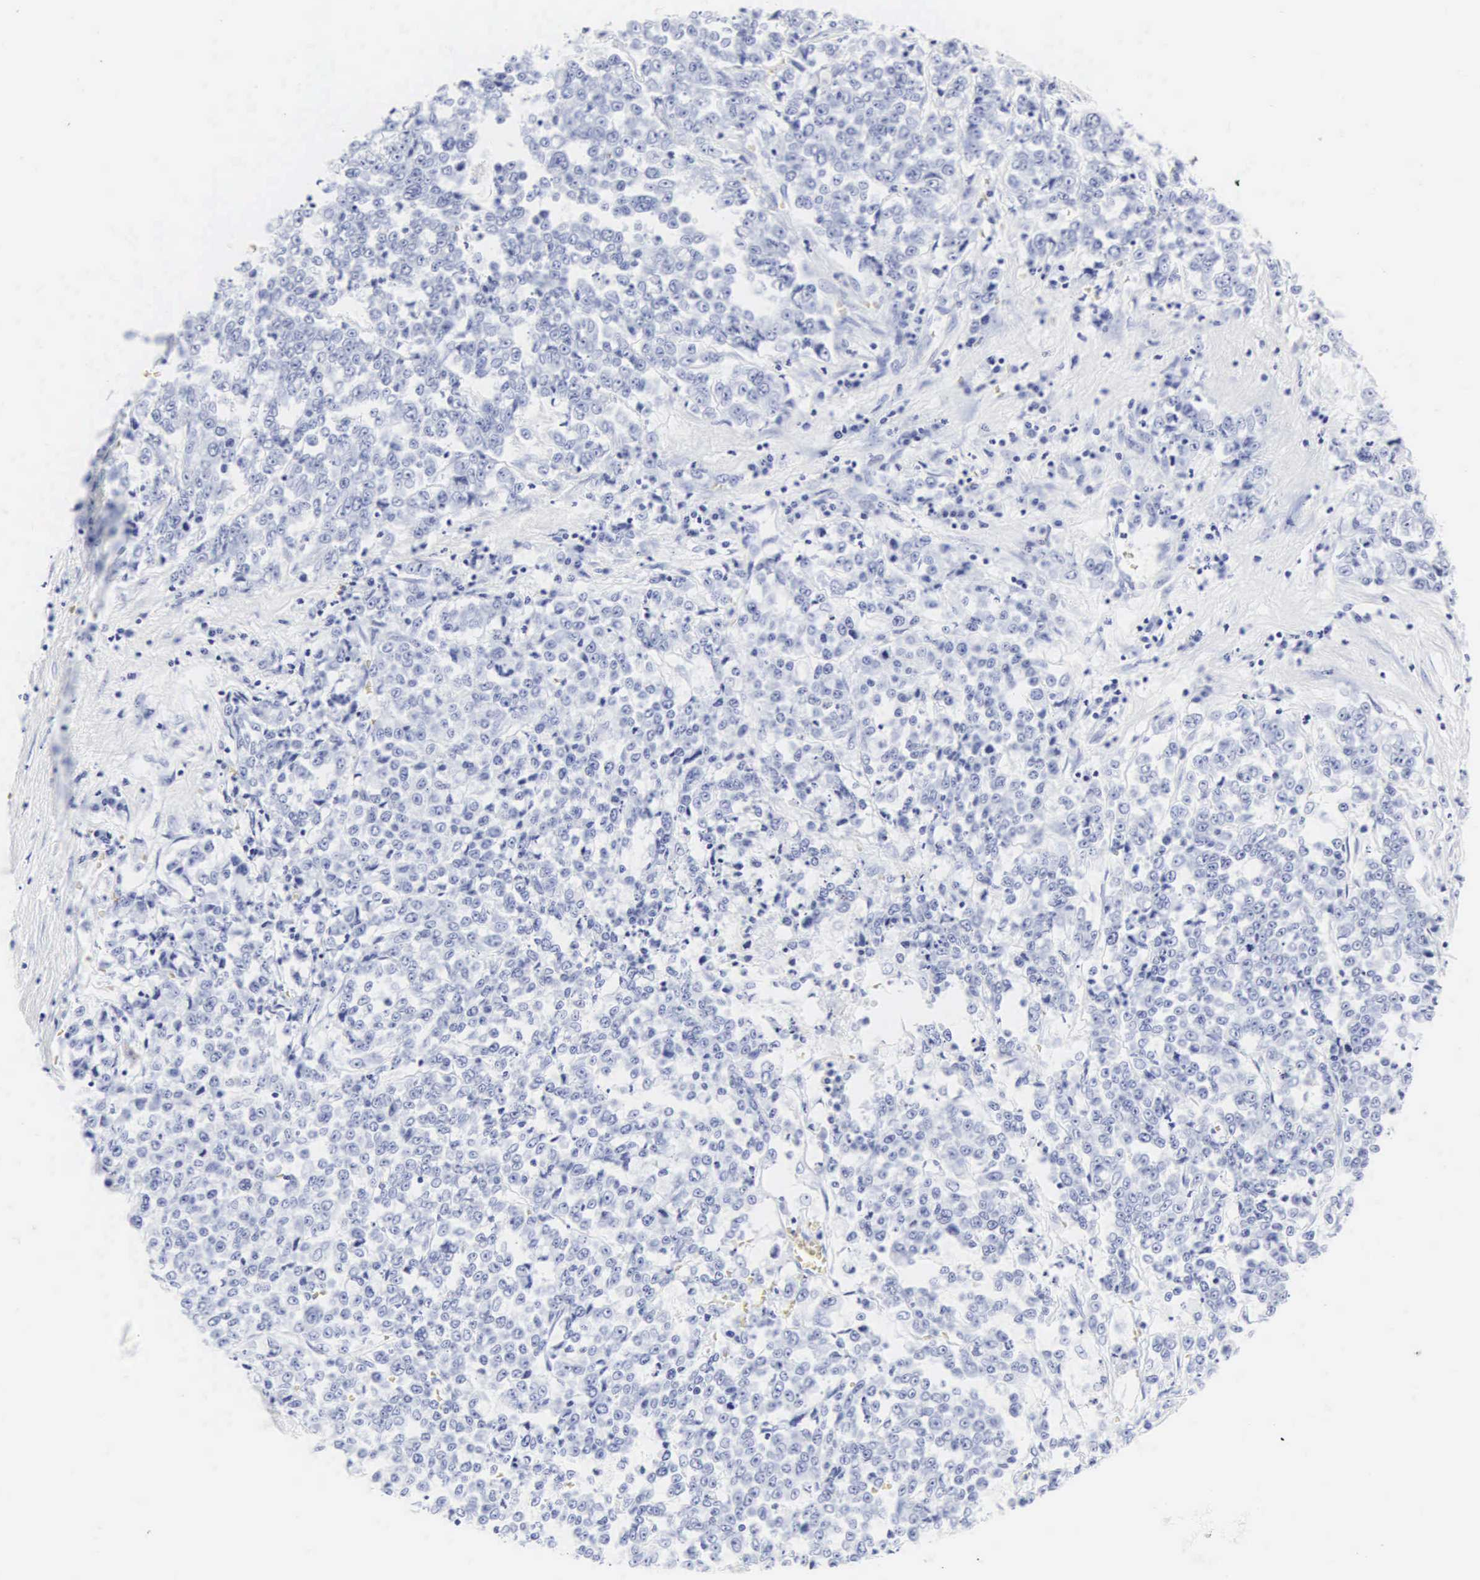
{"staining": {"intensity": "negative", "quantity": "none", "location": "none"}, "tissue": "liver cancer", "cell_type": "Tumor cells", "image_type": "cancer", "snomed": [{"axis": "morphology", "description": "Carcinoma, metastatic, NOS"}, {"axis": "topography", "description": "Liver"}], "caption": "Metastatic carcinoma (liver) stained for a protein using immunohistochemistry (IHC) demonstrates no positivity tumor cells.", "gene": "CGB3", "patient": {"sex": "female", "age": 58}}